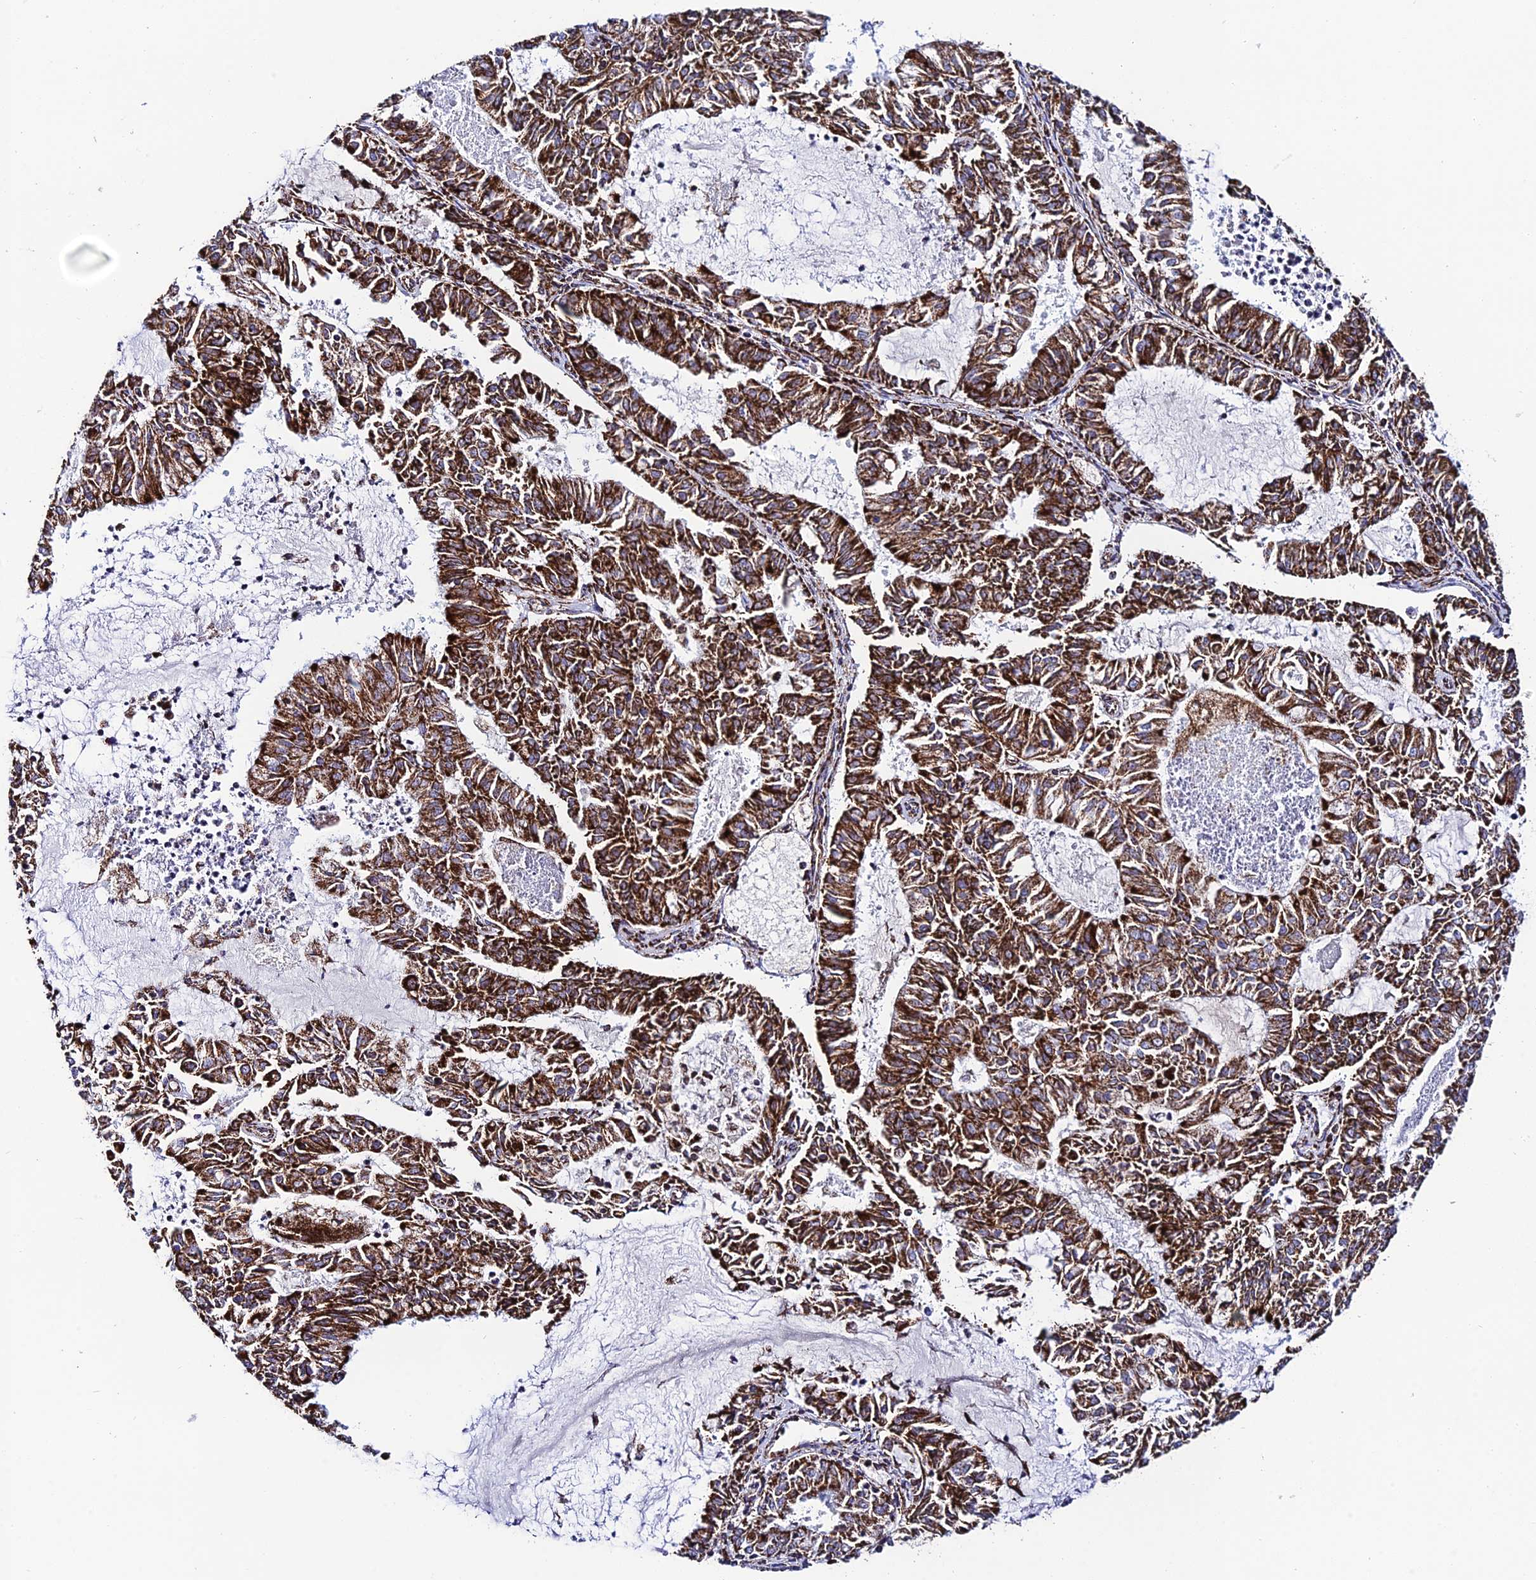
{"staining": {"intensity": "strong", "quantity": ">75%", "location": "cytoplasmic/membranous"}, "tissue": "endometrial cancer", "cell_type": "Tumor cells", "image_type": "cancer", "snomed": [{"axis": "morphology", "description": "Adenocarcinoma, NOS"}, {"axis": "topography", "description": "Endometrium"}], "caption": "The image exhibits a brown stain indicating the presence of a protein in the cytoplasmic/membranous of tumor cells in endometrial cancer (adenocarcinoma).", "gene": "CHCHD3", "patient": {"sex": "female", "age": 57}}